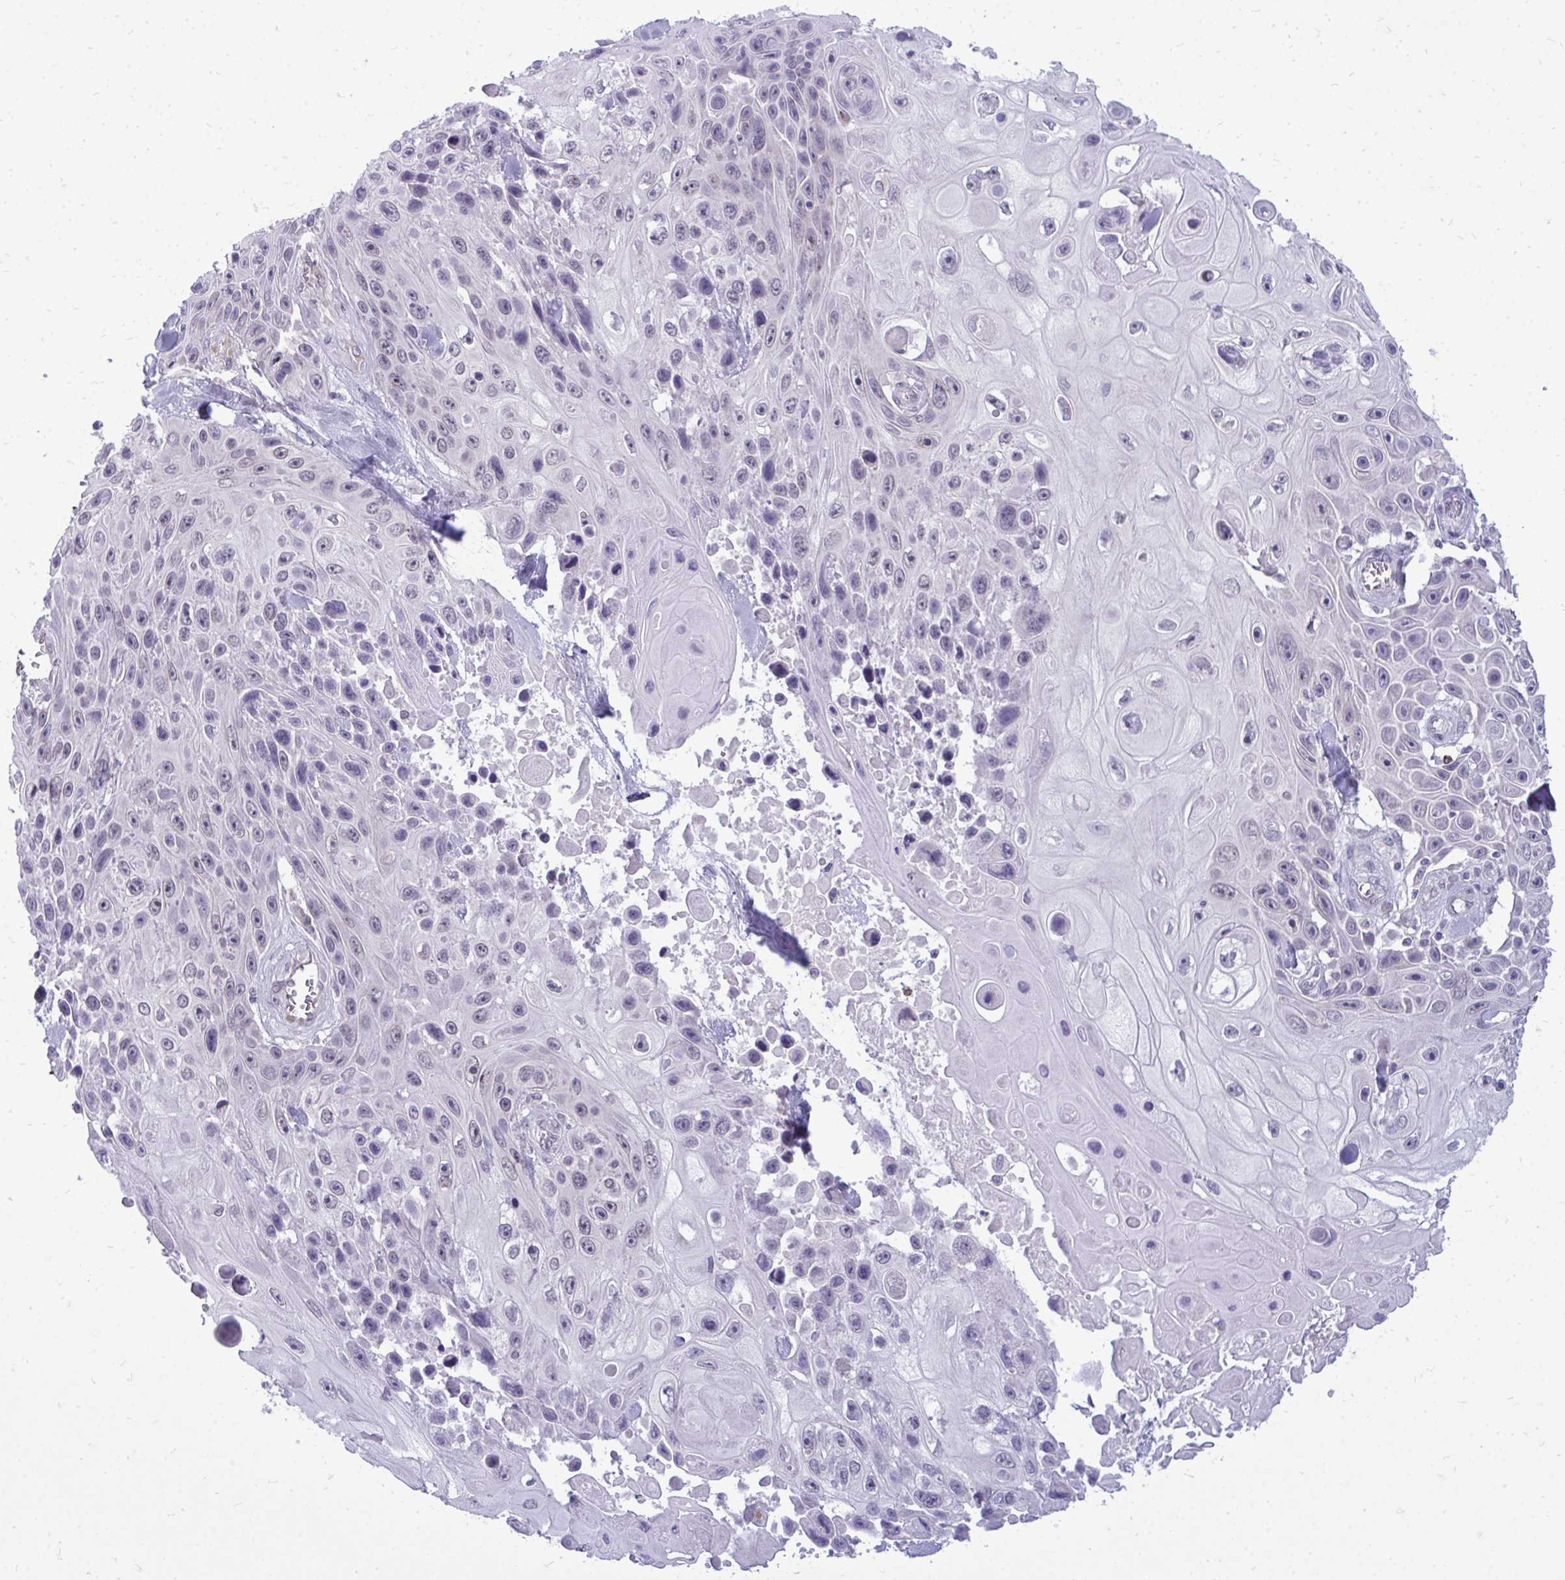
{"staining": {"intensity": "negative", "quantity": "none", "location": "none"}, "tissue": "skin cancer", "cell_type": "Tumor cells", "image_type": "cancer", "snomed": [{"axis": "morphology", "description": "Squamous cell carcinoma, NOS"}, {"axis": "topography", "description": "Skin"}], "caption": "High power microscopy histopathology image of an IHC image of skin cancer (squamous cell carcinoma), revealing no significant staining in tumor cells. The staining is performed using DAB (3,3'-diaminobenzidine) brown chromogen with nuclei counter-stained in using hematoxylin.", "gene": "ACSL5", "patient": {"sex": "male", "age": 82}}